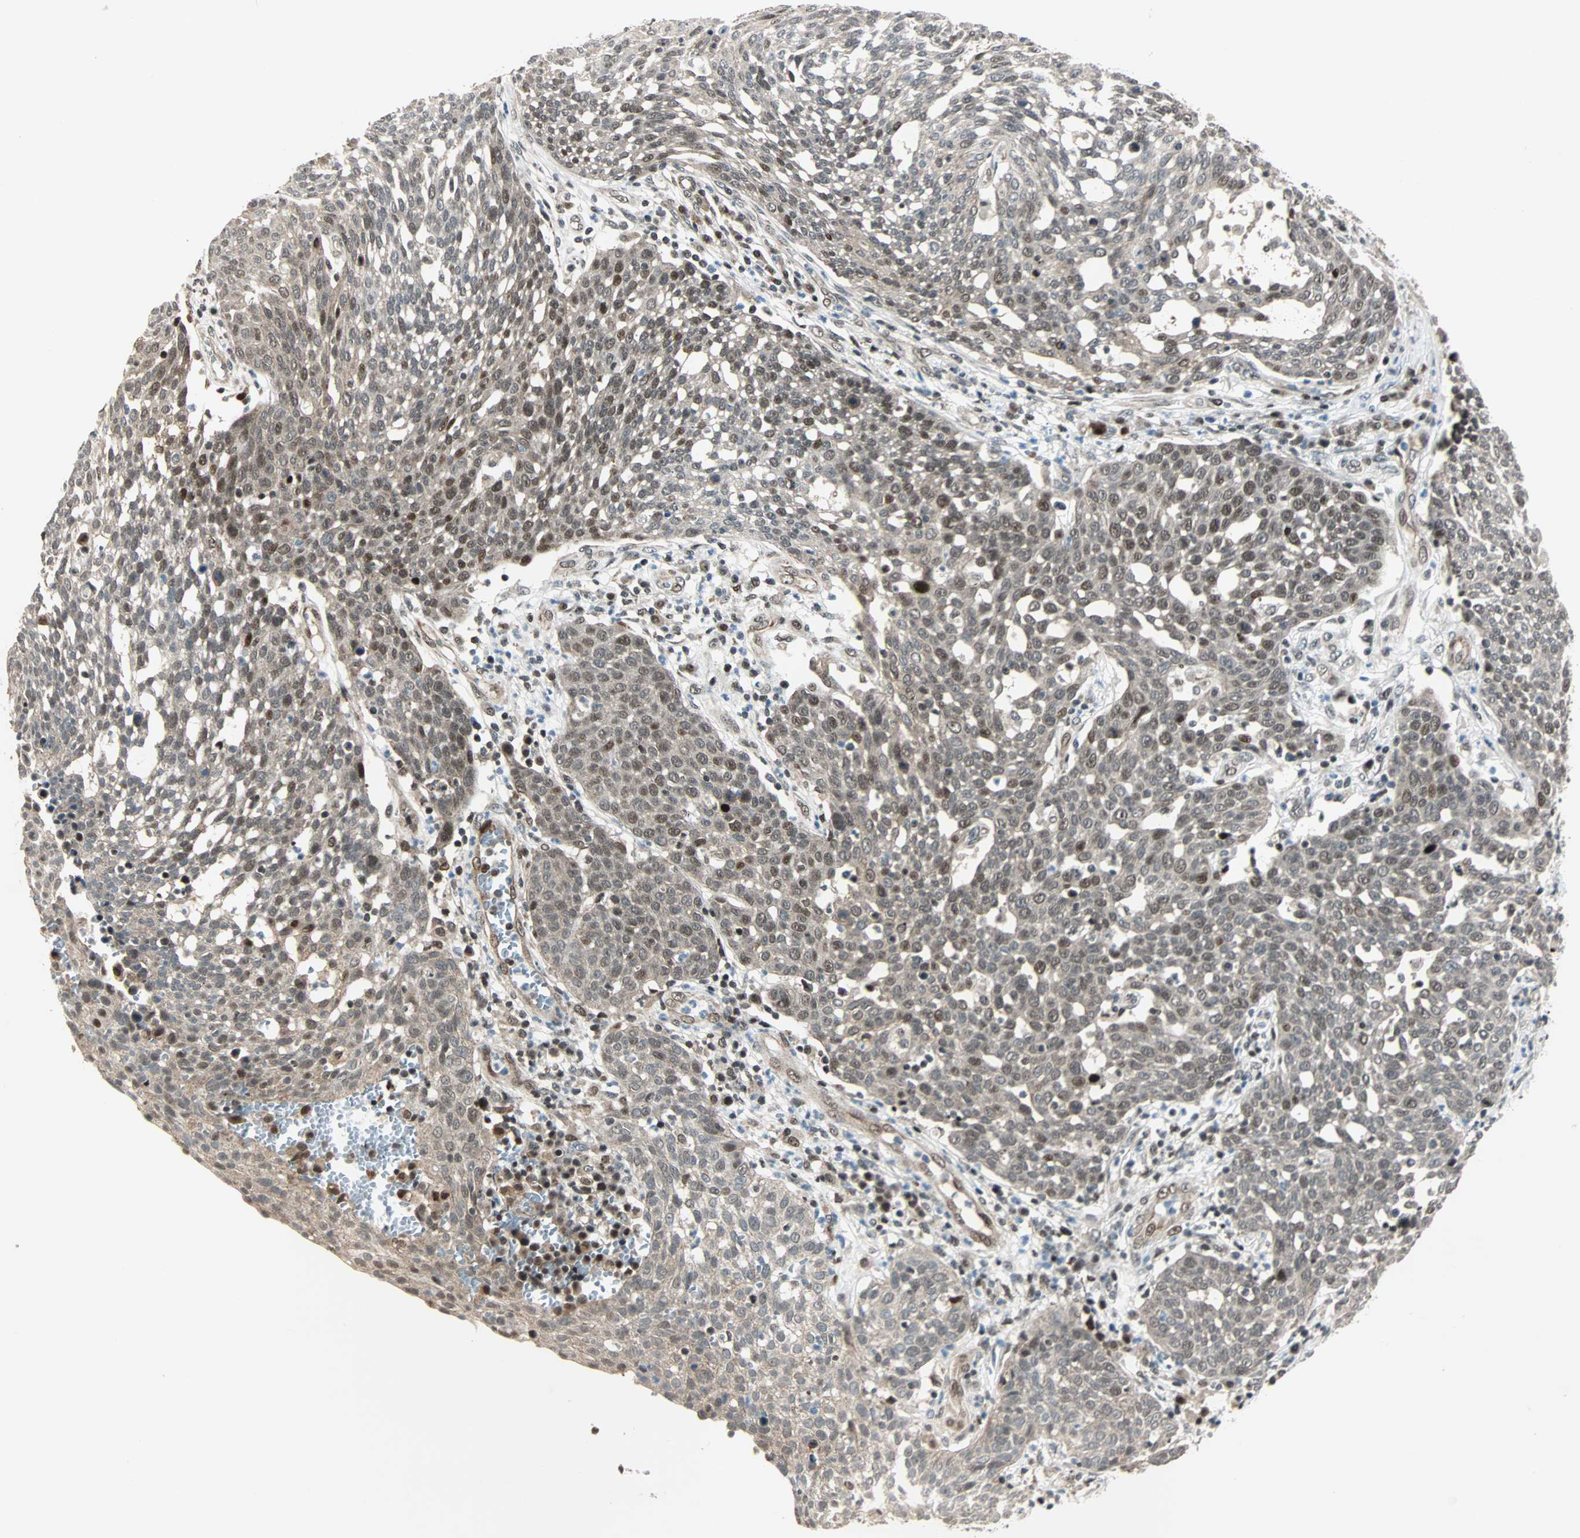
{"staining": {"intensity": "weak", "quantity": "25%-75%", "location": "nuclear"}, "tissue": "cervical cancer", "cell_type": "Tumor cells", "image_type": "cancer", "snomed": [{"axis": "morphology", "description": "Squamous cell carcinoma, NOS"}, {"axis": "topography", "description": "Cervix"}], "caption": "Cervical cancer (squamous cell carcinoma) stained with a protein marker exhibits weak staining in tumor cells.", "gene": "CBX4", "patient": {"sex": "female", "age": 34}}